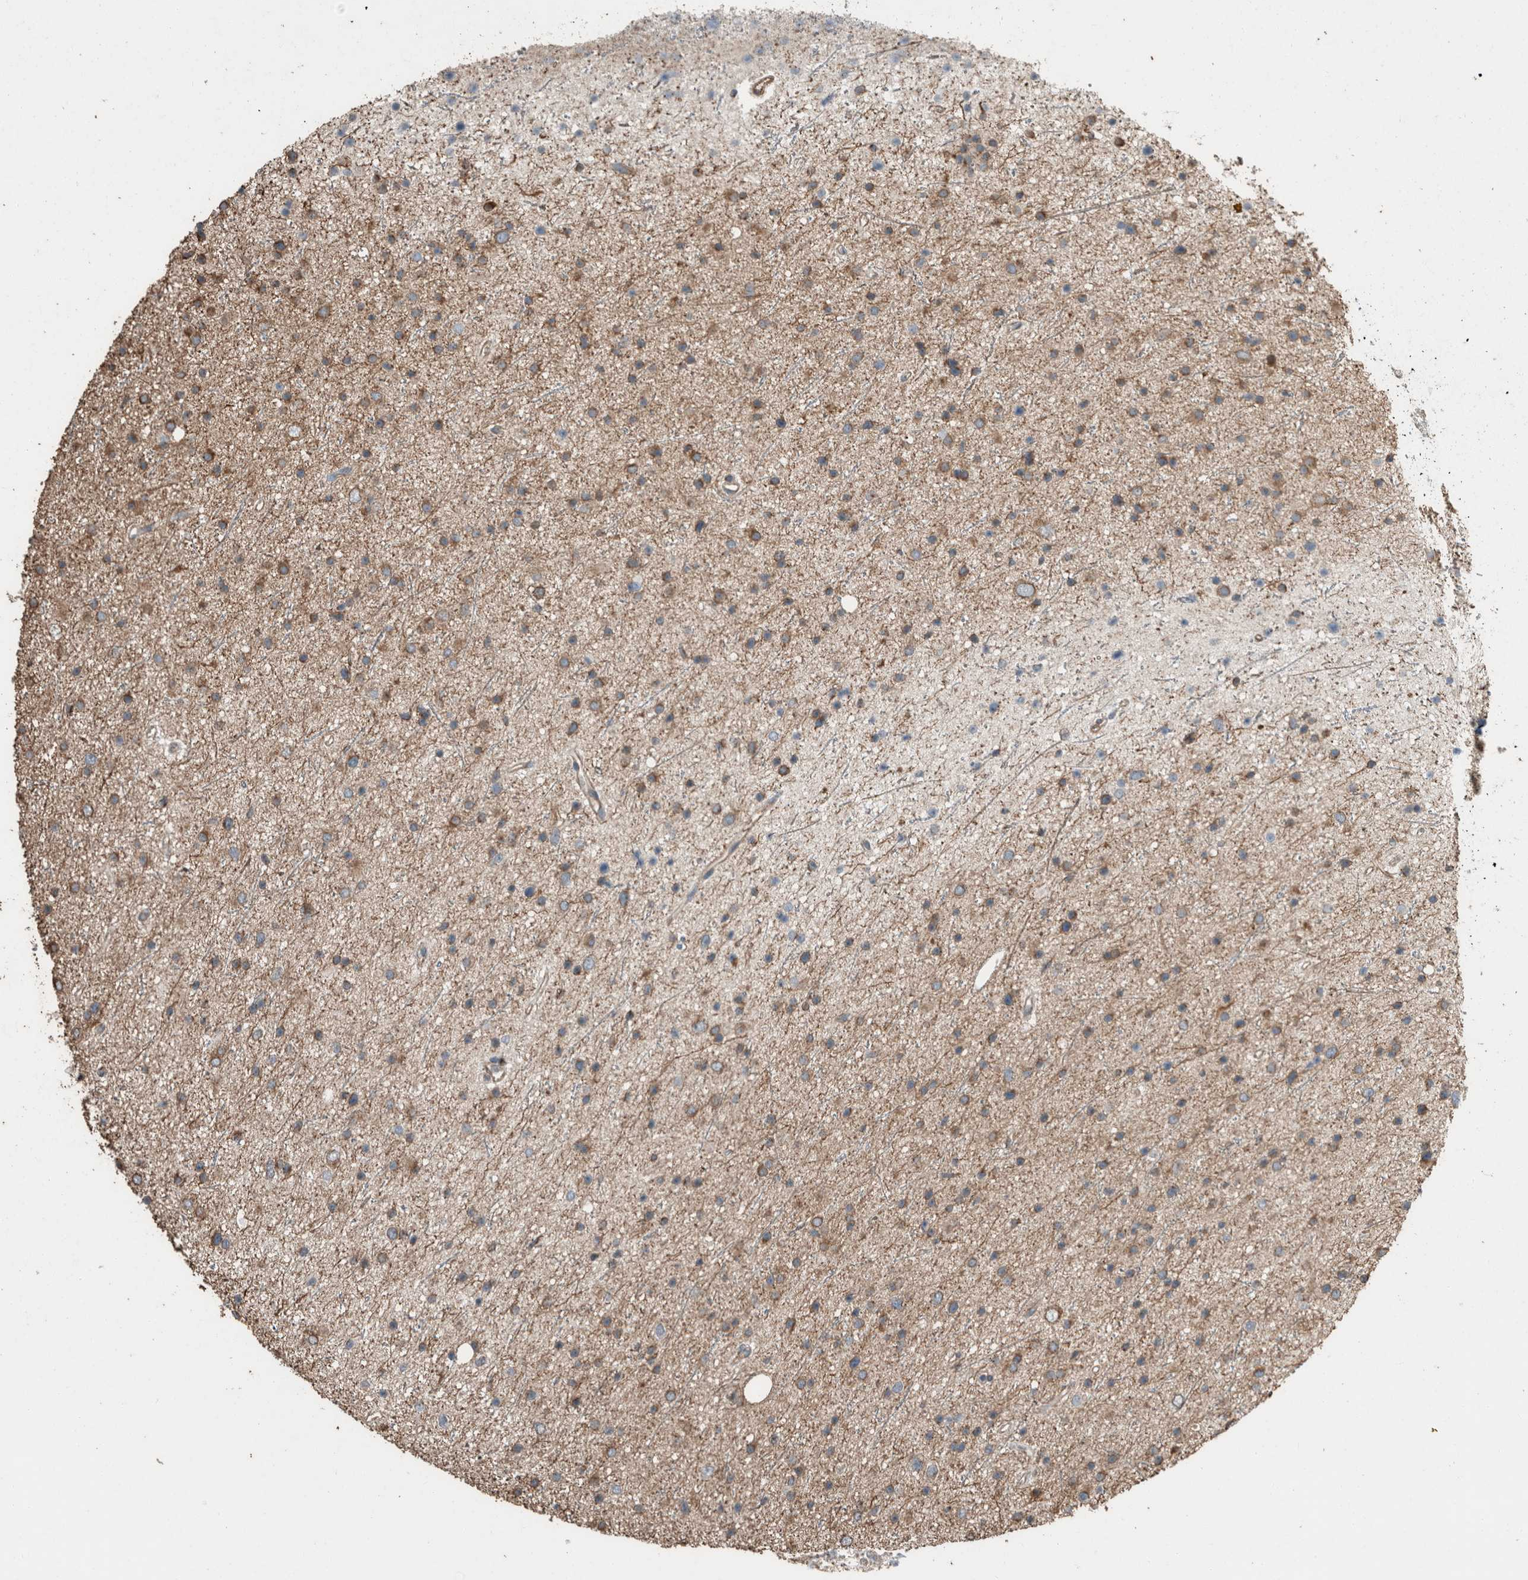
{"staining": {"intensity": "moderate", "quantity": ">75%", "location": "cytoplasmic/membranous"}, "tissue": "glioma", "cell_type": "Tumor cells", "image_type": "cancer", "snomed": [{"axis": "morphology", "description": "Glioma, malignant, Low grade"}, {"axis": "topography", "description": "Cerebral cortex"}], "caption": "Moderate cytoplasmic/membranous expression is seen in about >75% of tumor cells in glioma. (Brightfield microscopy of DAB IHC at high magnification).", "gene": "ACVR2B", "patient": {"sex": "female", "age": 39}}